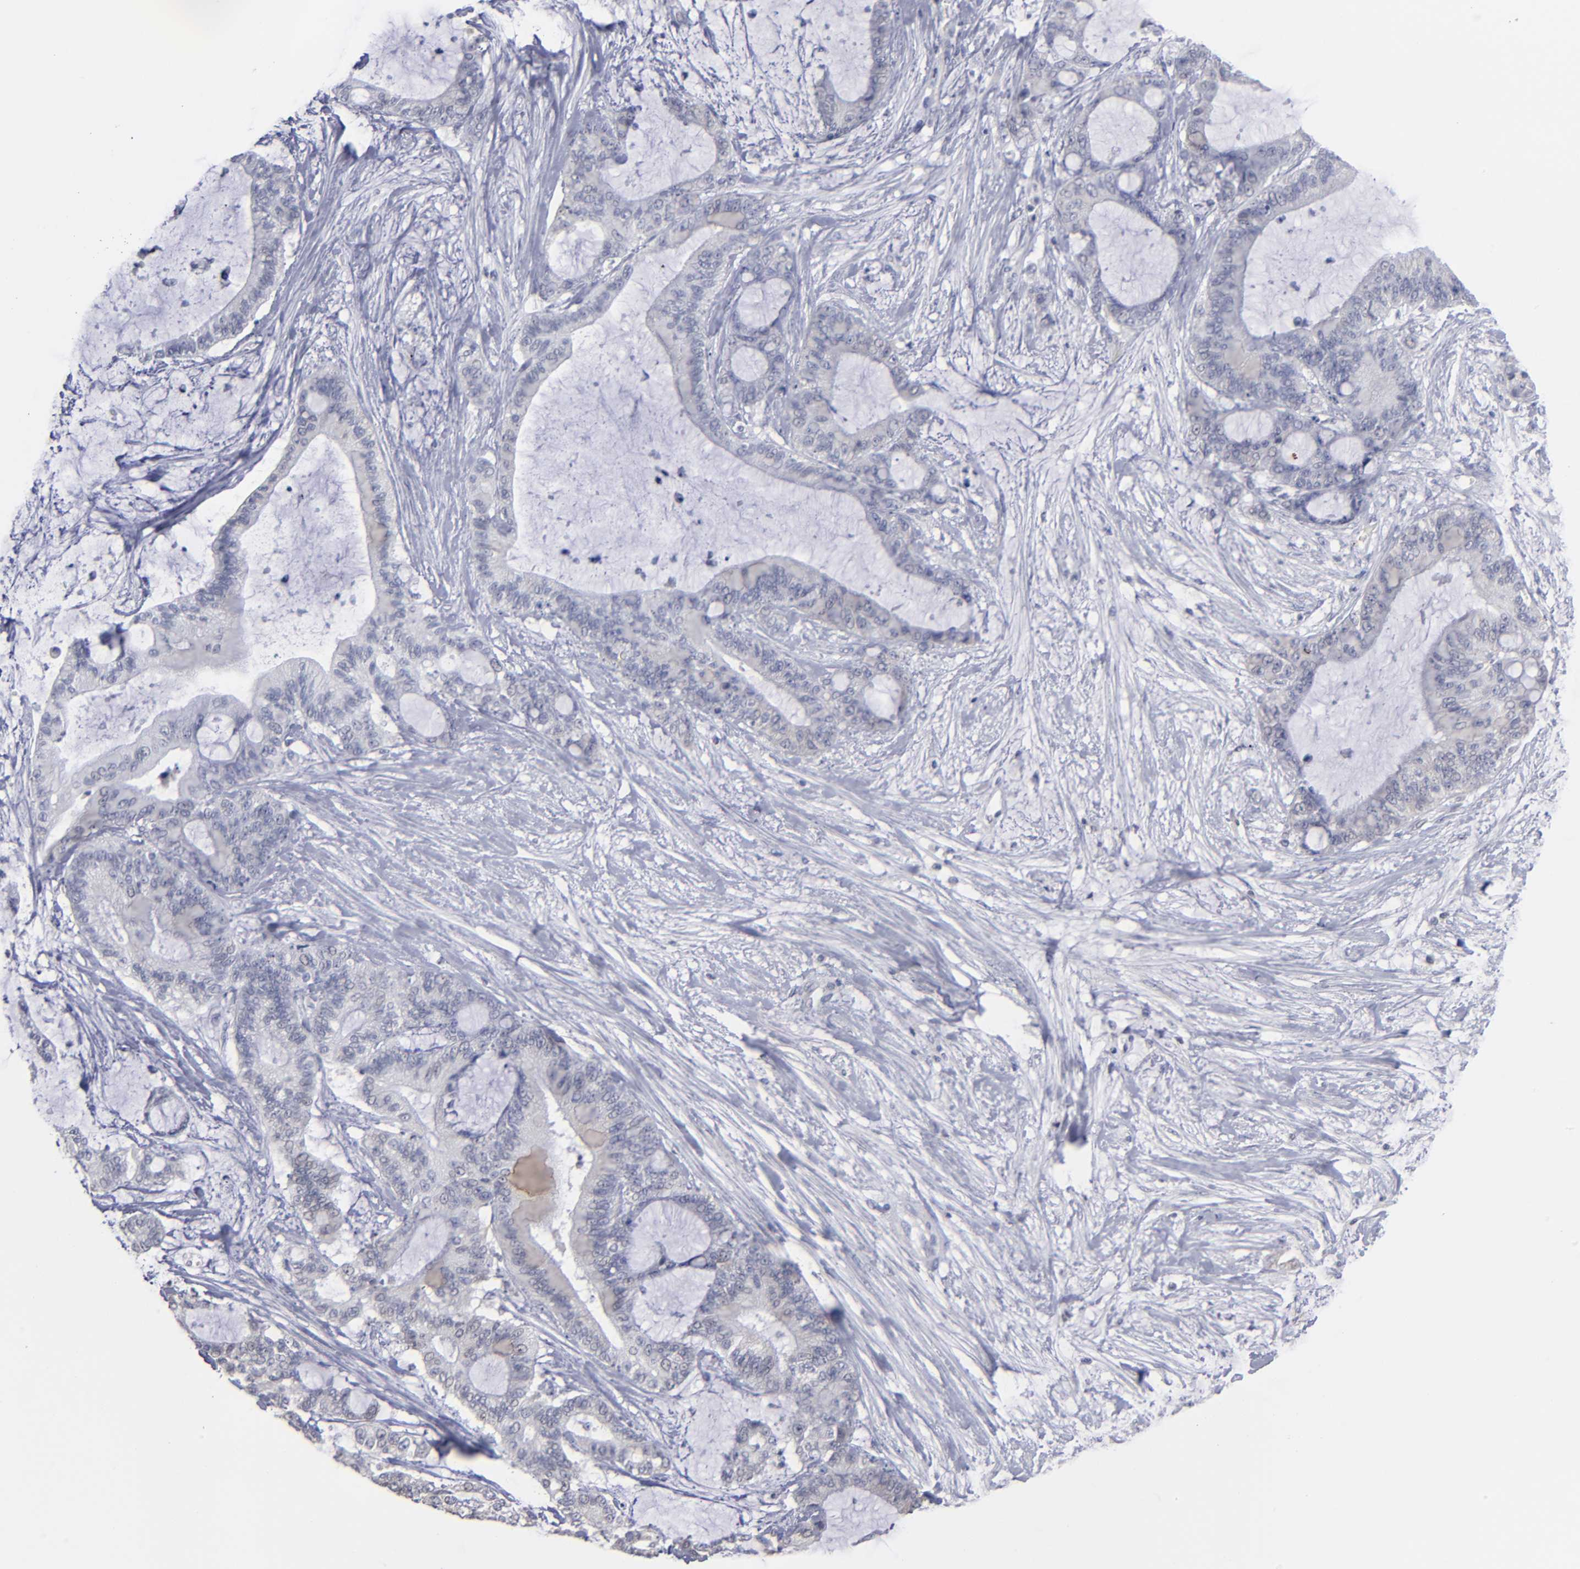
{"staining": {"intensity": "negative", "quantity": "none", "location": "none"}, "tissue": "liver cancer", "cell_type": "Tumor cells", "image_type": "cancer", "snomed": [{"axis": "morphology", "description": "Cholangiocarcinoma"}, {"axis": "topography", "description": "Liver"}], "caption": "The immunohistochemistry photomicrograph has no significant positivity in tumor cells of cholangiocarcinoma (liver) tissue. Brightfield microscopy of IHC stained with DAB (brown) and hematoxylin (blue), captured at high magnification.", "gene": "RPH3A", "patient": {"sex": "female", "age": 73}}